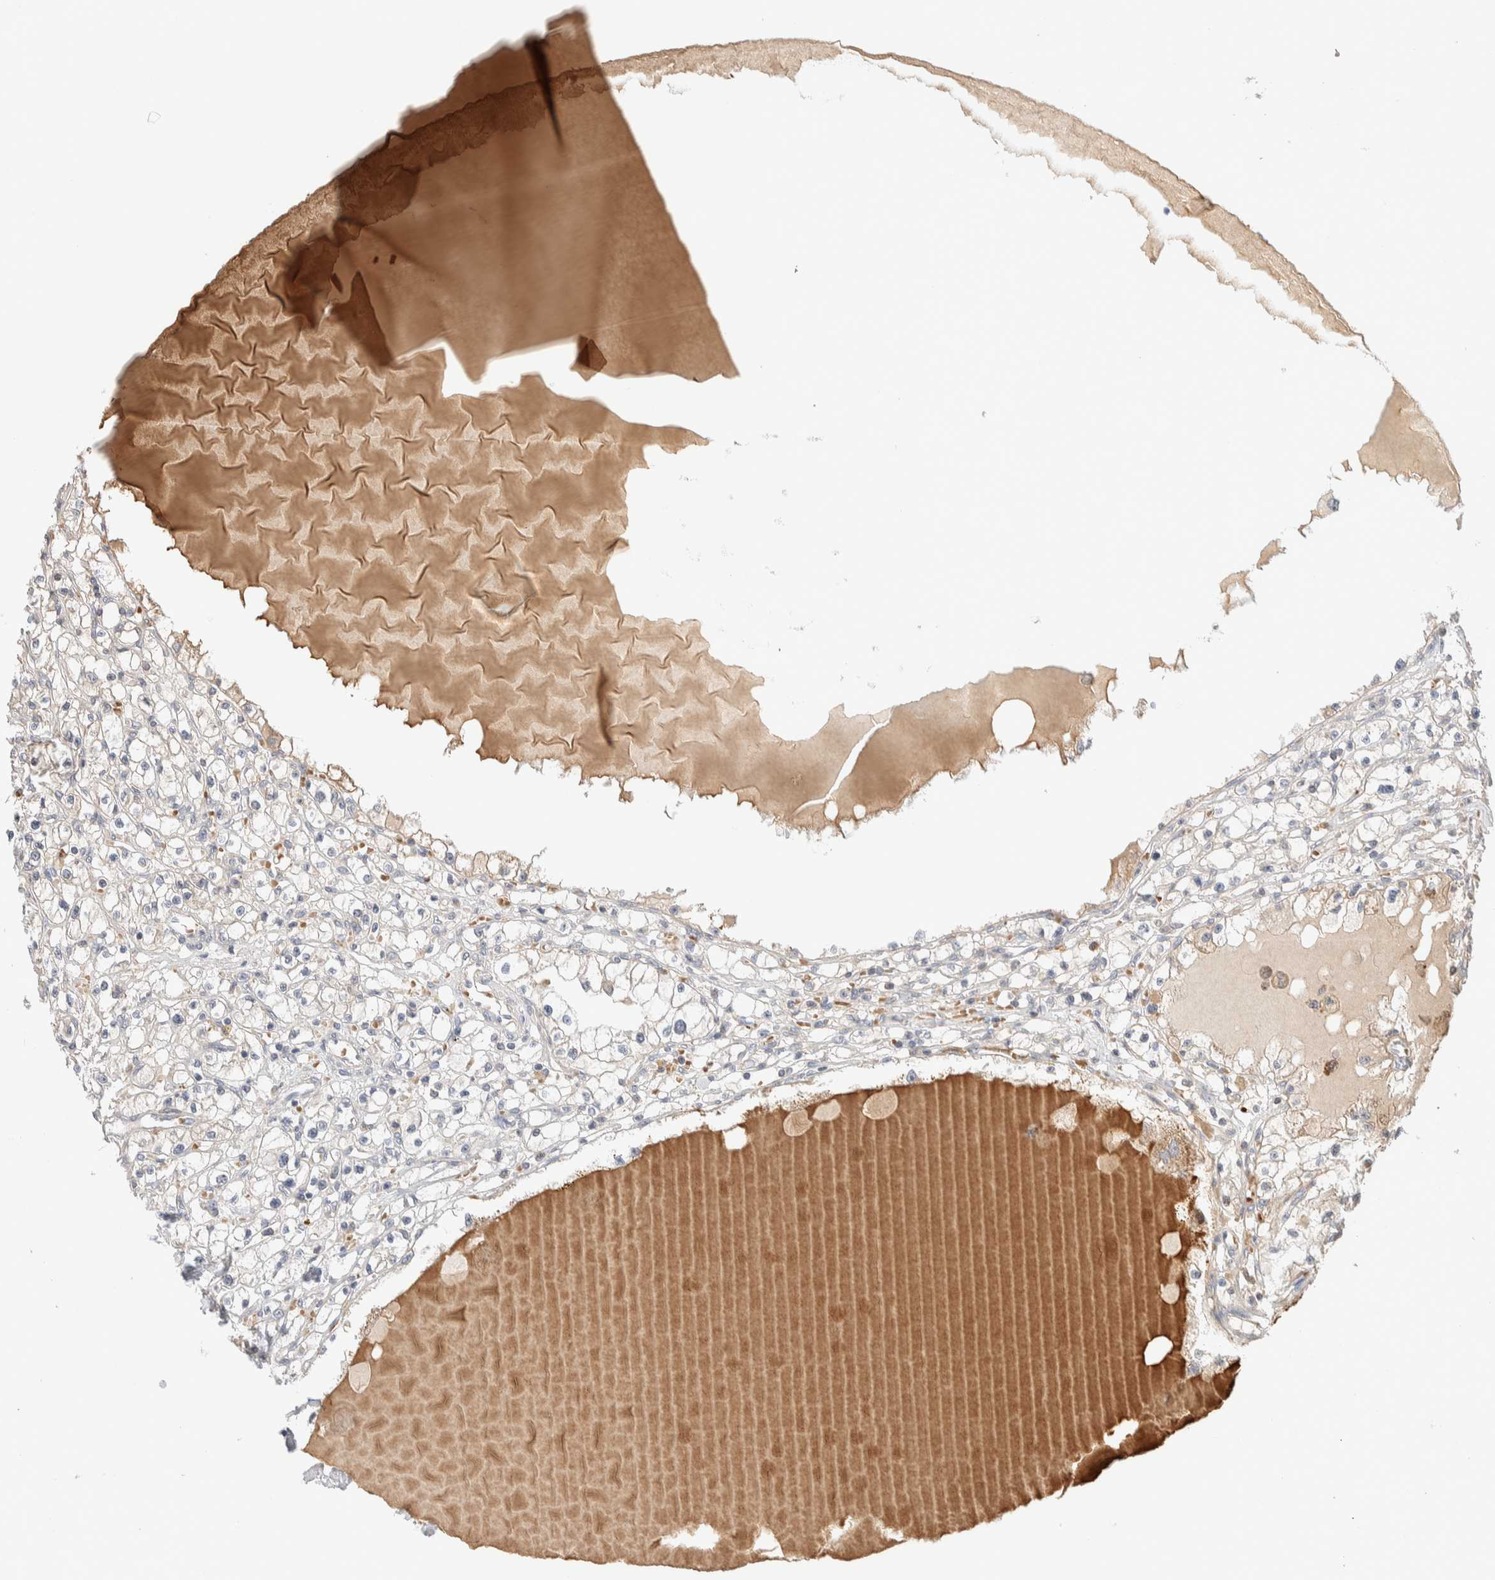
{"staining": {"intensity": "negative", "quantity": "none", "location": "none"}, "tissue": "renal cancer", "cell_type": "Tumor cells", "image_type": "cancer", "snomed": [{"axis": "morphology", "description": "Adenocarcinoma, NOS"}, {"axis": "topography", "description": "Kidney"}], "caption": "Tumor cells are negative for brown protein staining in renal cancer. (DAB IHC with hematoxylin counter stain).", "gene": "CASK", "patient": {"sex": "male", "age": 56}}